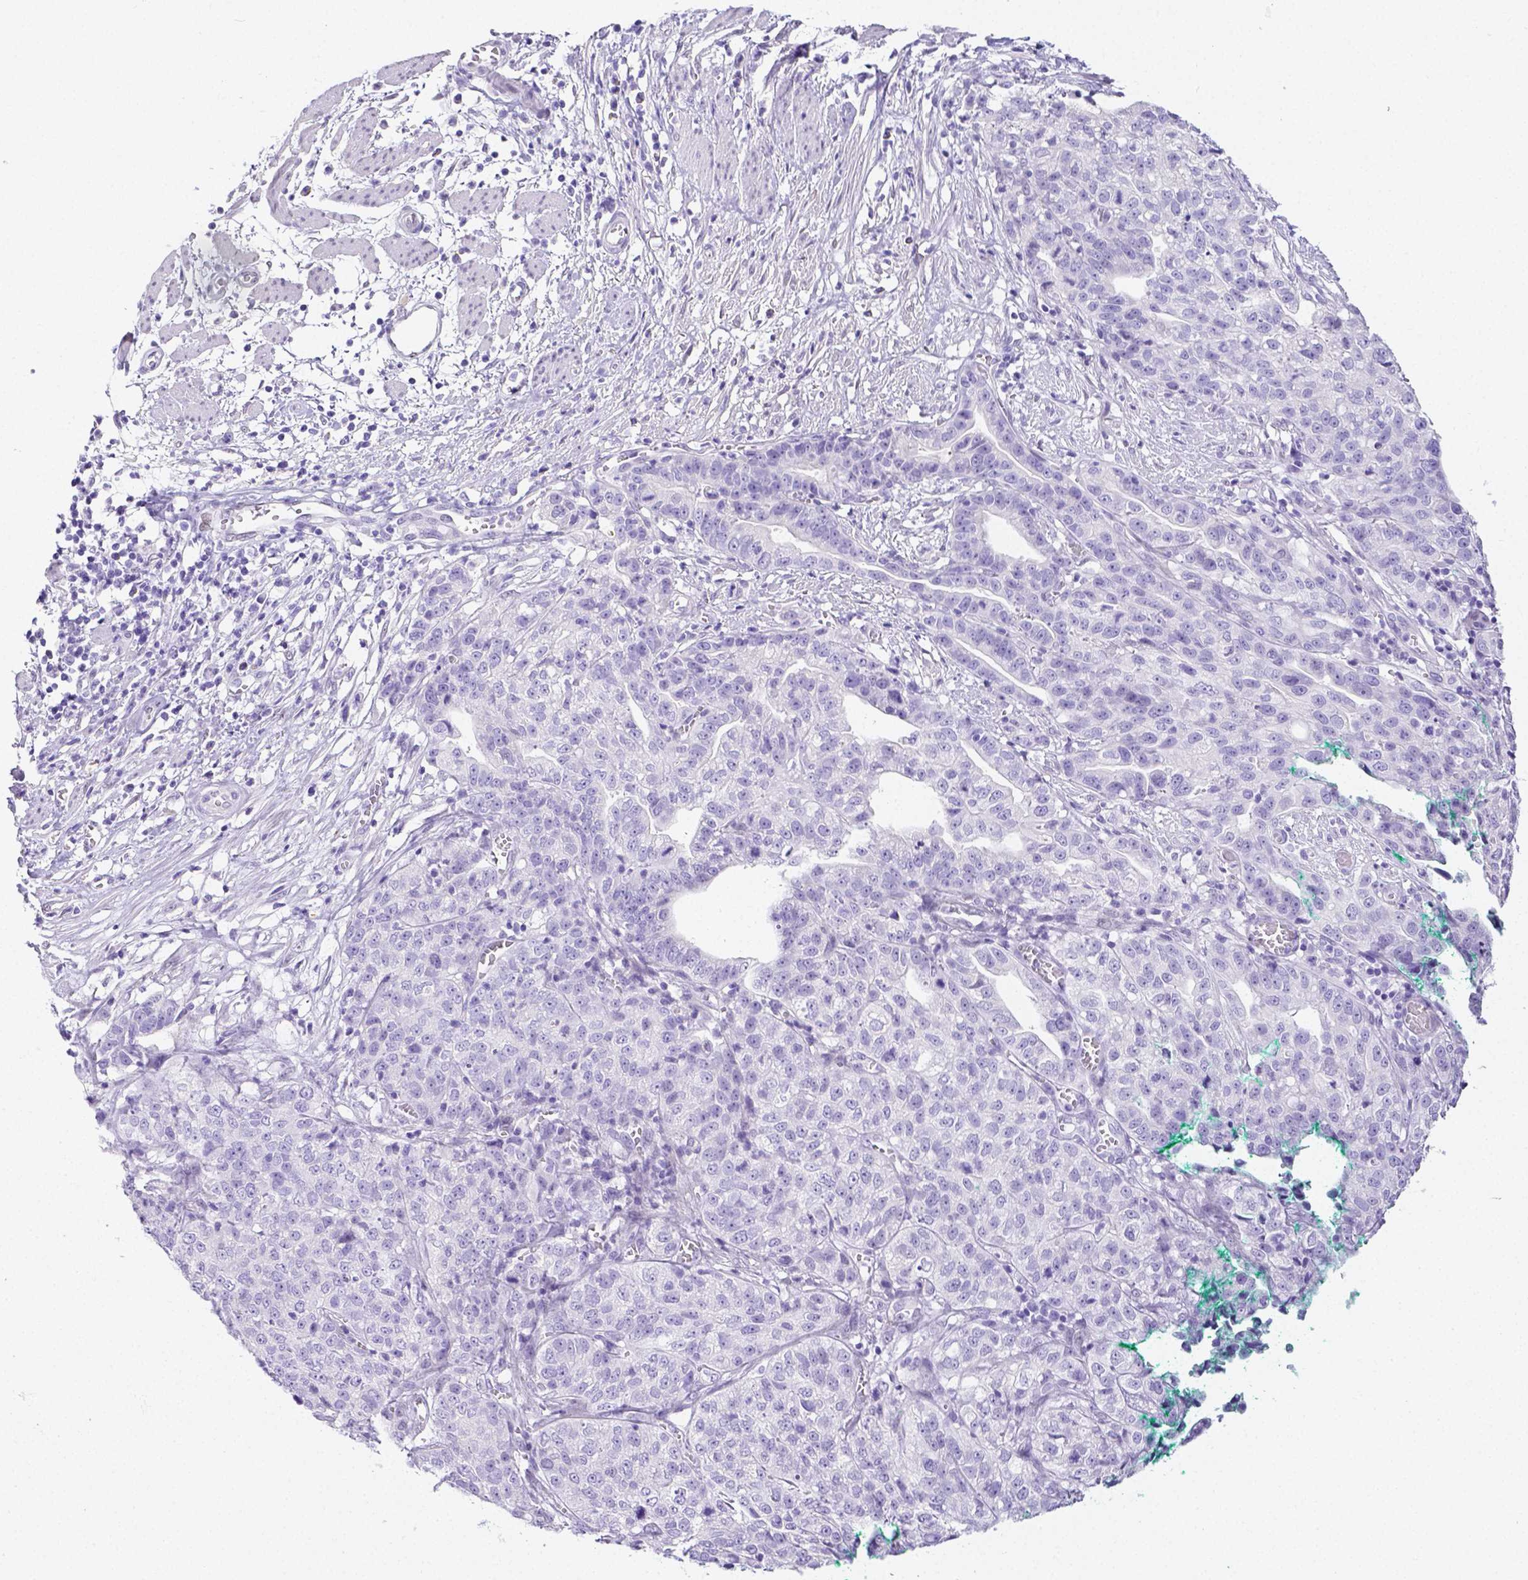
{"staining": {"intensity": "negative", "quantity": "none", "location": "none"}, "tissue": "stomach cancer", "cell_type": "Tumor cells", "image_type": "cancer", "snomed": [{"axis": "morphology", "description": "Adenocarcinoma, NOS"}, {"axis": "topography", "description": "Stomach, upper"}], "caption": "An image of stomach cancer stained for a protein shows no brown staining in tumor cells. The staining is performed using DAB (3,3'-diaminobenzidine) brown chromogen with nuclei counter-stained in using hematoxylin.", "gene": "ARHGAP36", "patient": {"sex": "female", "age": 67}}